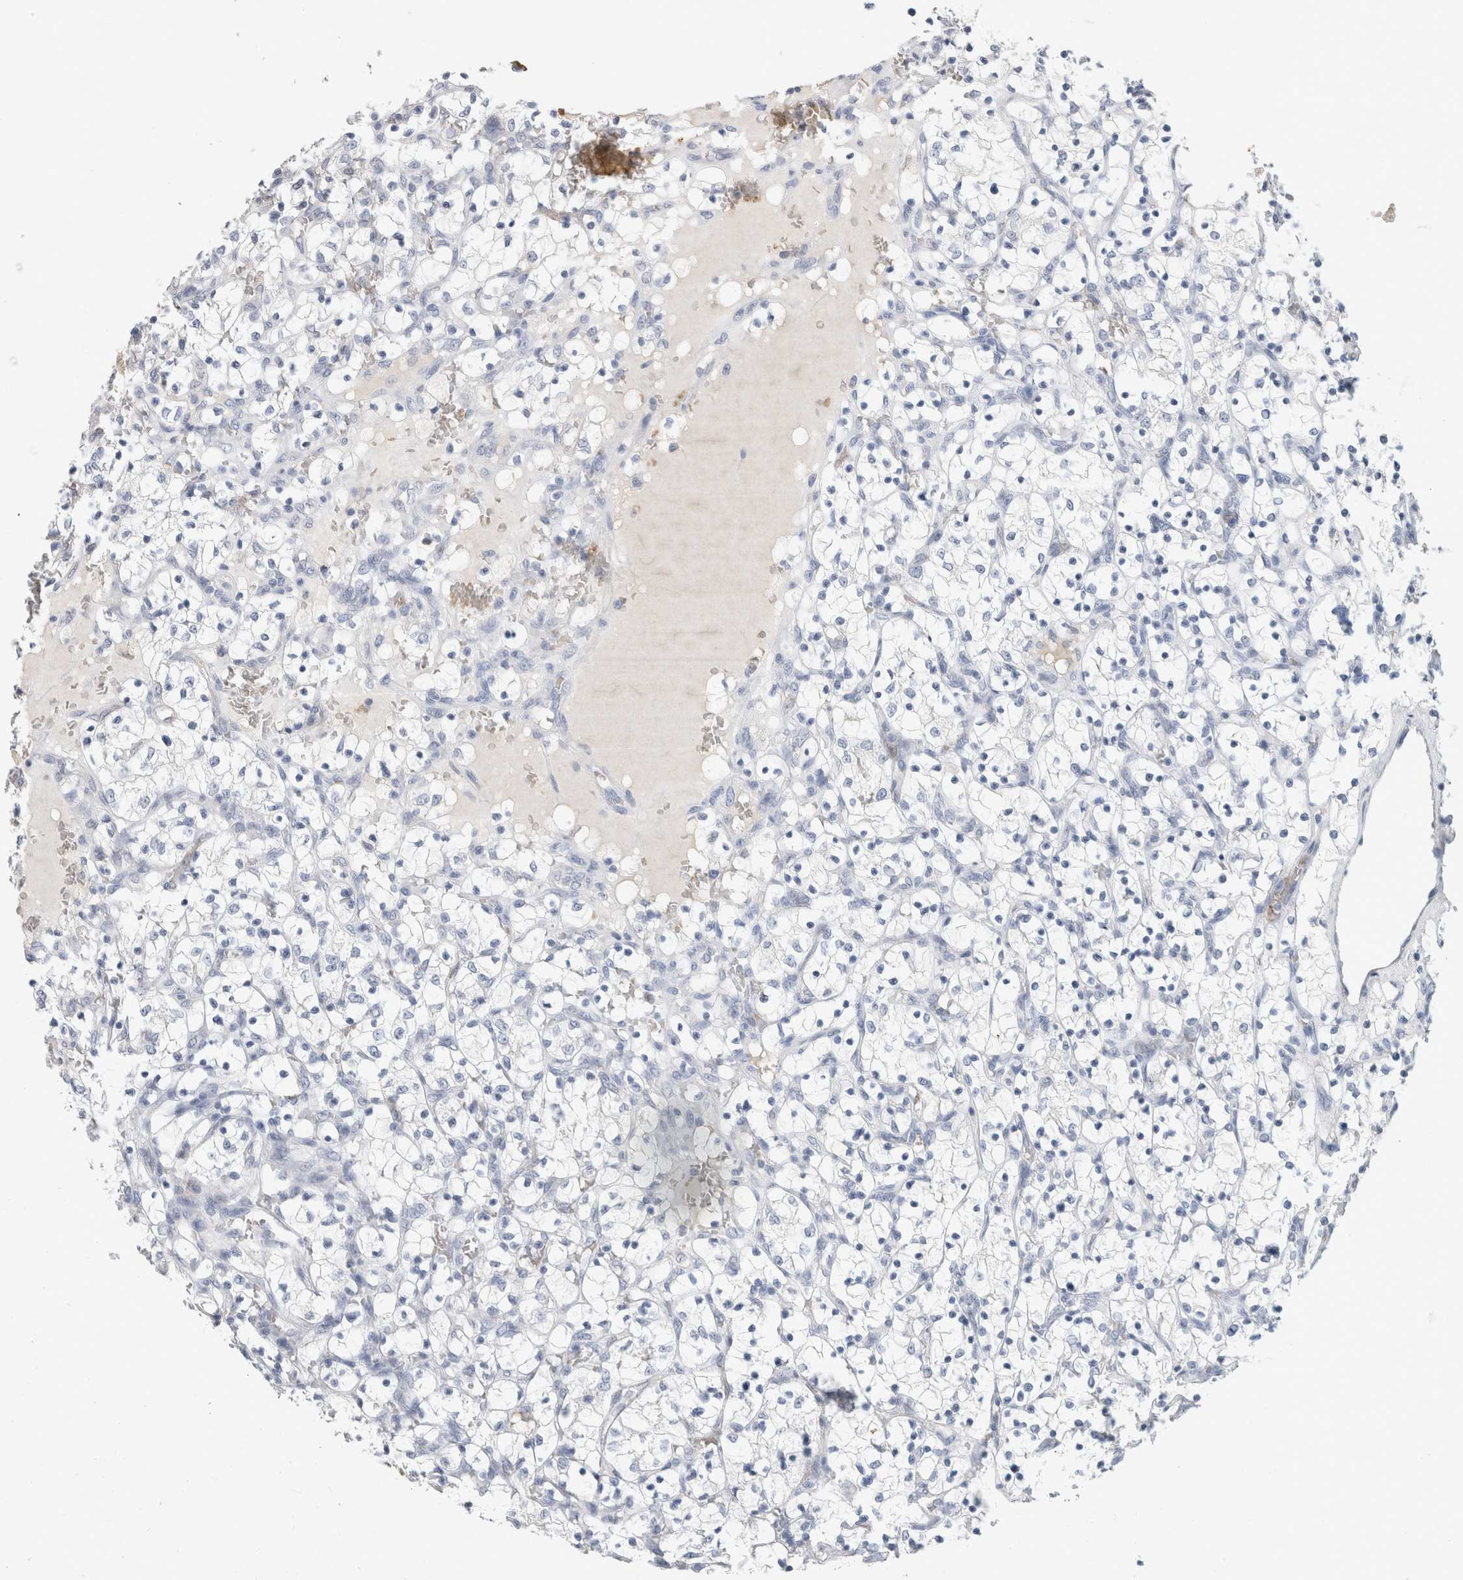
{"staining": {"intensity": "negative", "quantity": "none", "location": "none"}, "tissue": "renal cancer", "cell_type": "Tumor cells", "image_type": "cancer", "snomed": [{"axis": "morphology", "description": "Adenocarcinoma, NOS"}, {"axis": "topography", "description": "Kidney"}], "caption": "IHC image of renal cancer (adenocarcinoma) stained for a protein (brown), which displays no staining in tumor cells.", "gene": "CA1", "patient": {"sex": "female", "age": 69}}